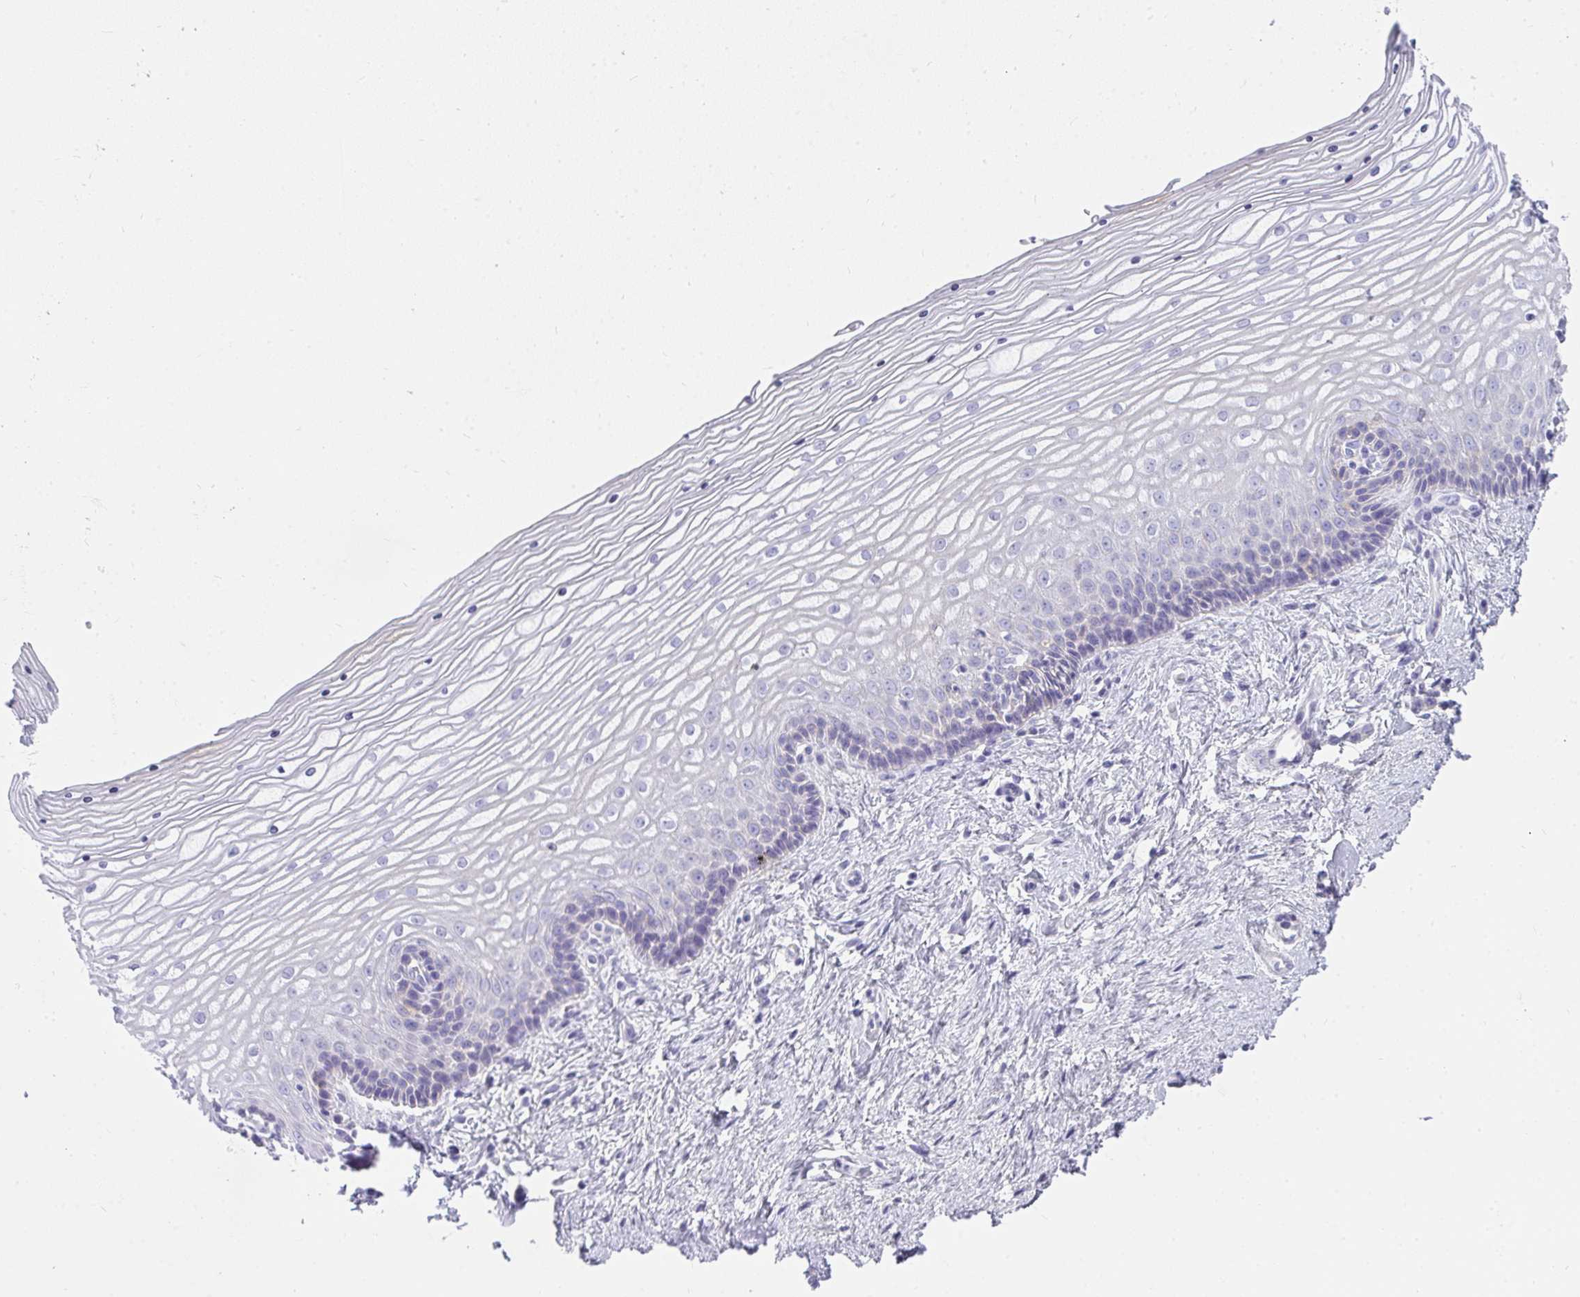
{"staining": {"intensity": "negative", "quantity": "none", "location": "none"}, "tissue": "vagina", "cell_type": "Squamous epithelial cells", "image_type": "normal", "snomed": [{"axis": "morphology", "description": "Normal tissue, NOS"}, {"axis": "topography", "description": "Vagina"}], "caption": "A histopathology image of human vagina is negative for staining in squamous epithelial cells. (DAB (3,3'-diaminobenzidine) immunohistochemistry (IHC) with hematoxylin counter stain).", "gene": "ZSWIM3", "patient": {"sex": "female", "age": 45}}